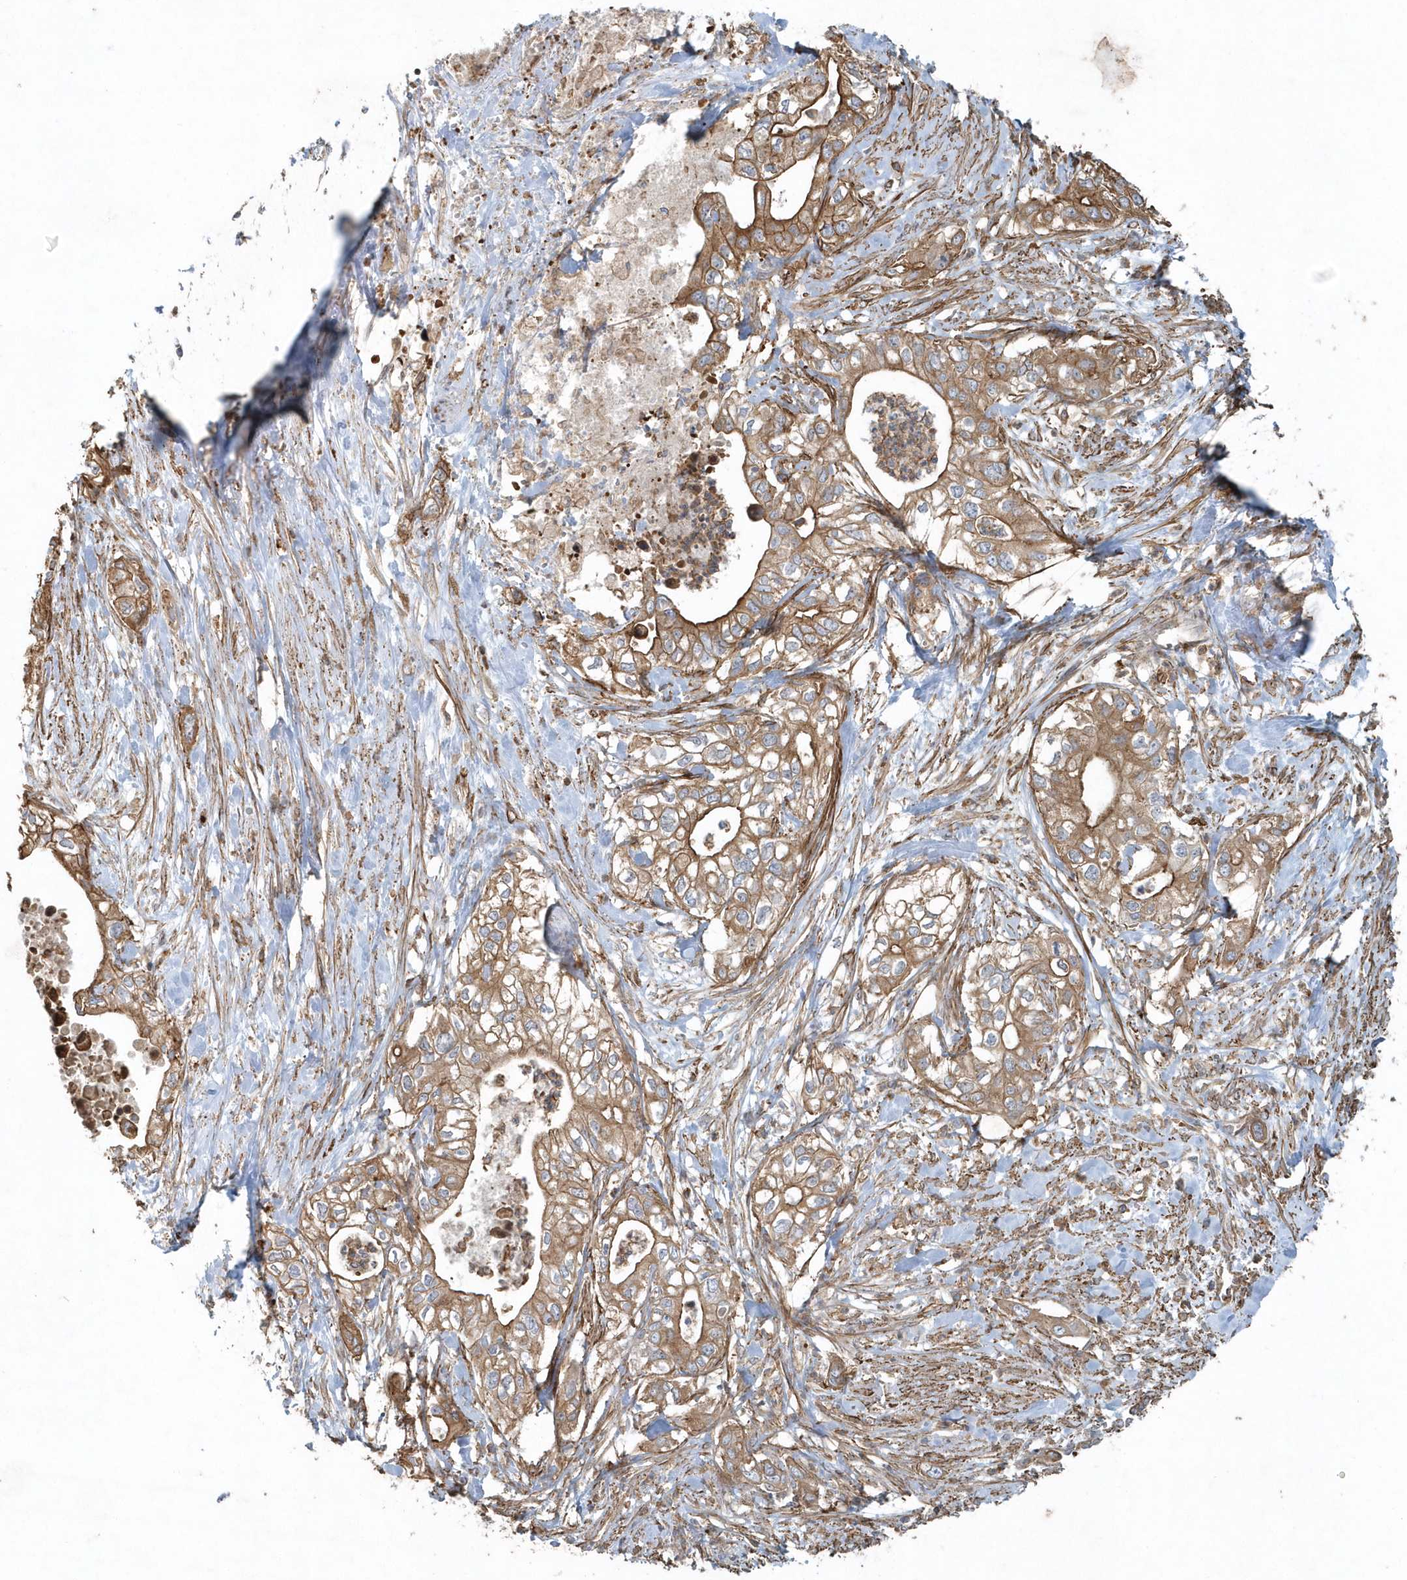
{"staining": {"intensity": "moderate", "quantity": ">75%", "location": "cytoplasmic/membranous"}, "tissue": "pancreatic cancer", "cell_type": "Tumor cells", "image_type": "cancer", "snomed": [{"axis": "morphology", "description": "Adenocarcinoma, NOS"}, {"axis": "topography", "description": "Pancreas"}], "caption": "Immunohistochemistry (DAB (3,3'-diaminobenzidine)) staining of human pancreatic cancer reveals moderate cytoplasmic/membranous protein expression in about >75% of tumor cells.", "gene": "MMUT", "patient": {"sex": "female", "age": 78}}